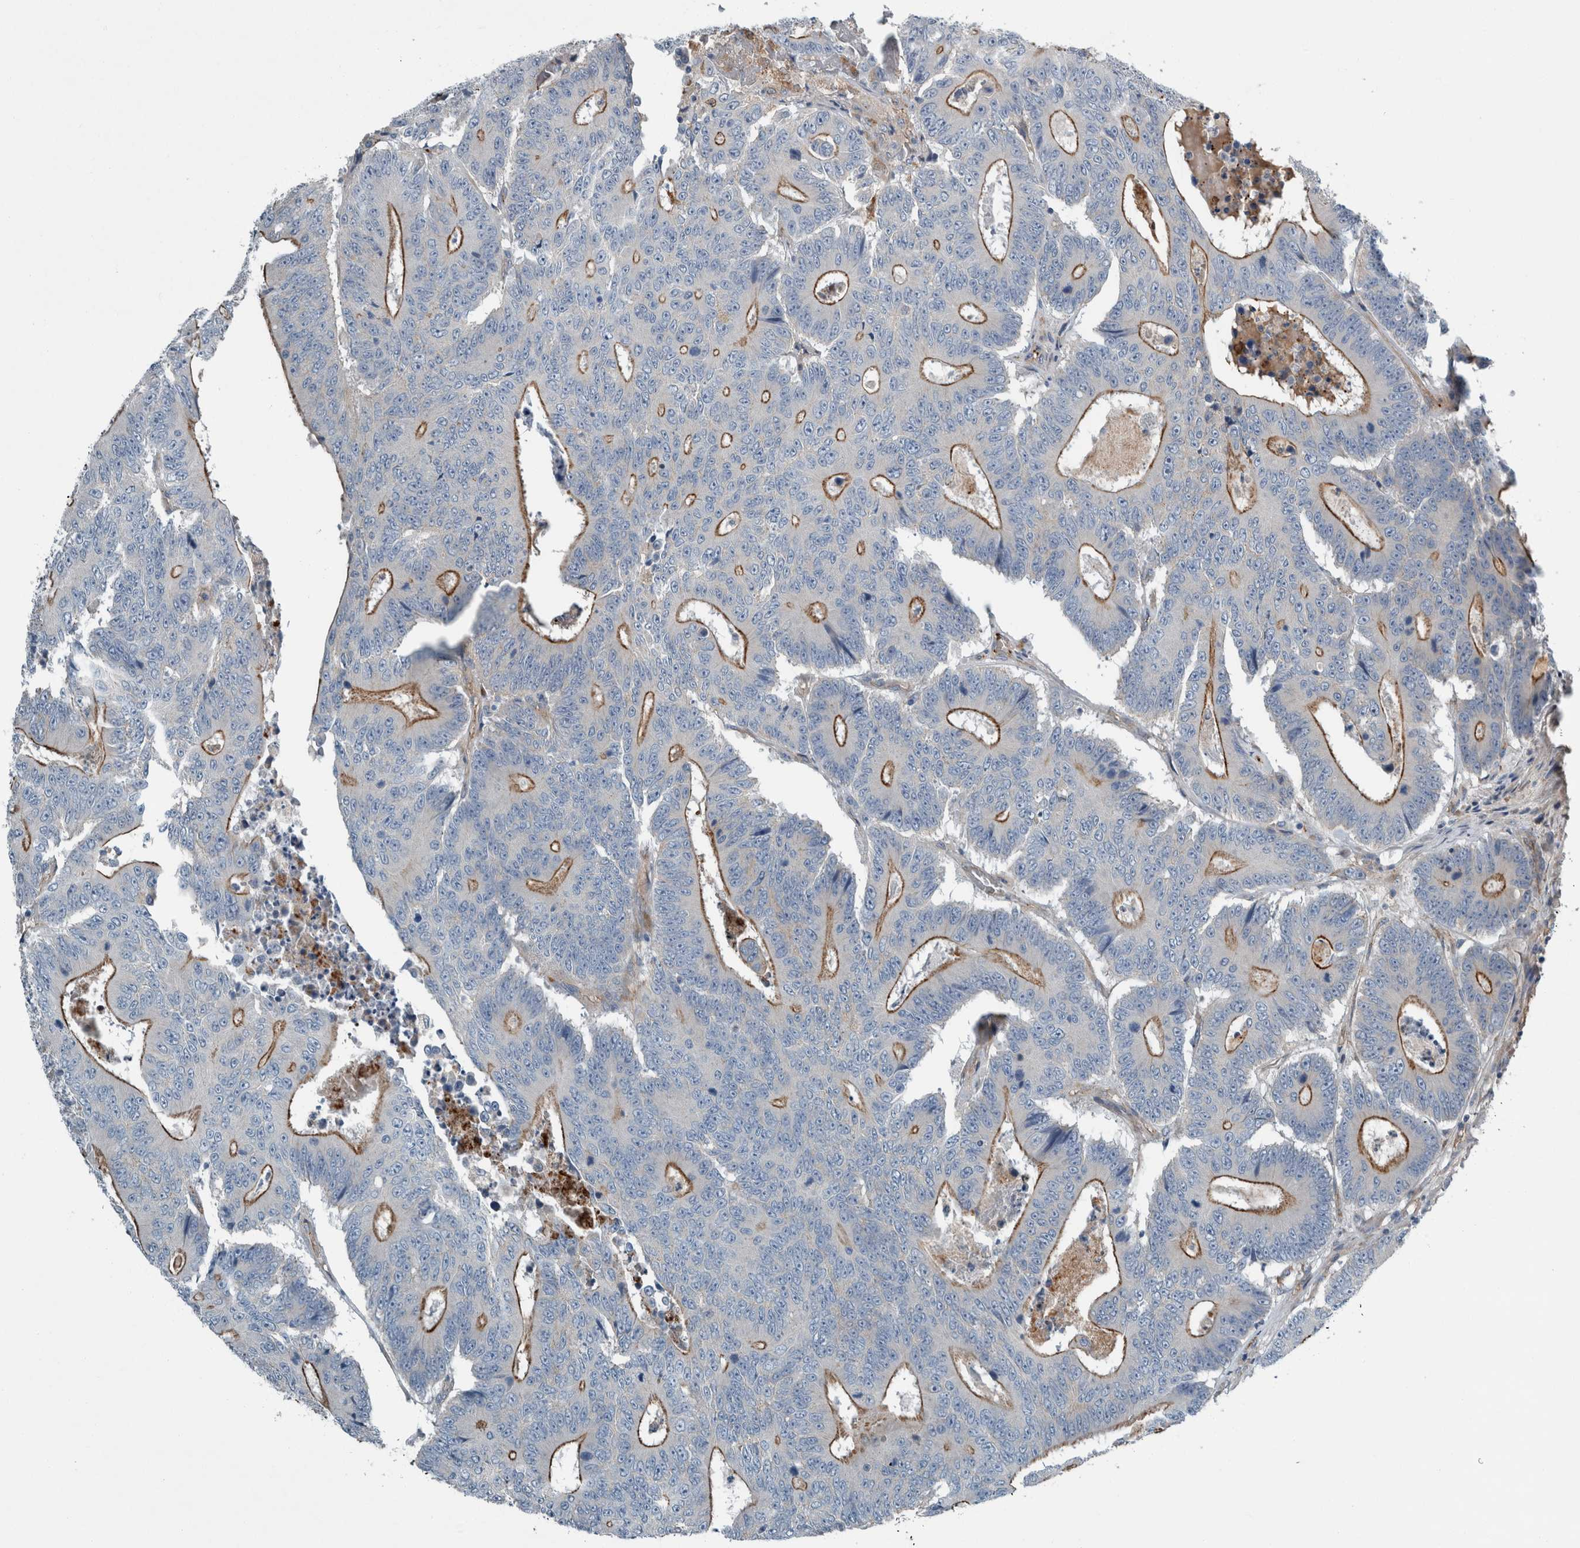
{"staining": {"intensity": "strong", "quantity": "<25%", "location": "cytoplasmic/membranous"}, "tissue": "colorectal cancer", "cell_type": "Tumor cells", "image_type": "cancer", "snomed": [{"axis": "morphology", "description": "Adenocarcinoma, NOS"}, {"axis": "topography", "description": "Colon"}], "caption": "Immunohistochemistry image of neoplastic tissue: colorectal cancer stained using IHC displays medium levels of strong protein expression localized specifically in the cytoplasmic/membranous of tumor cells, appearing as a cytoplasmic/membranous brown color.", "gene": "GLT8D2", "patient": {"sex": "male", "age": 83}}